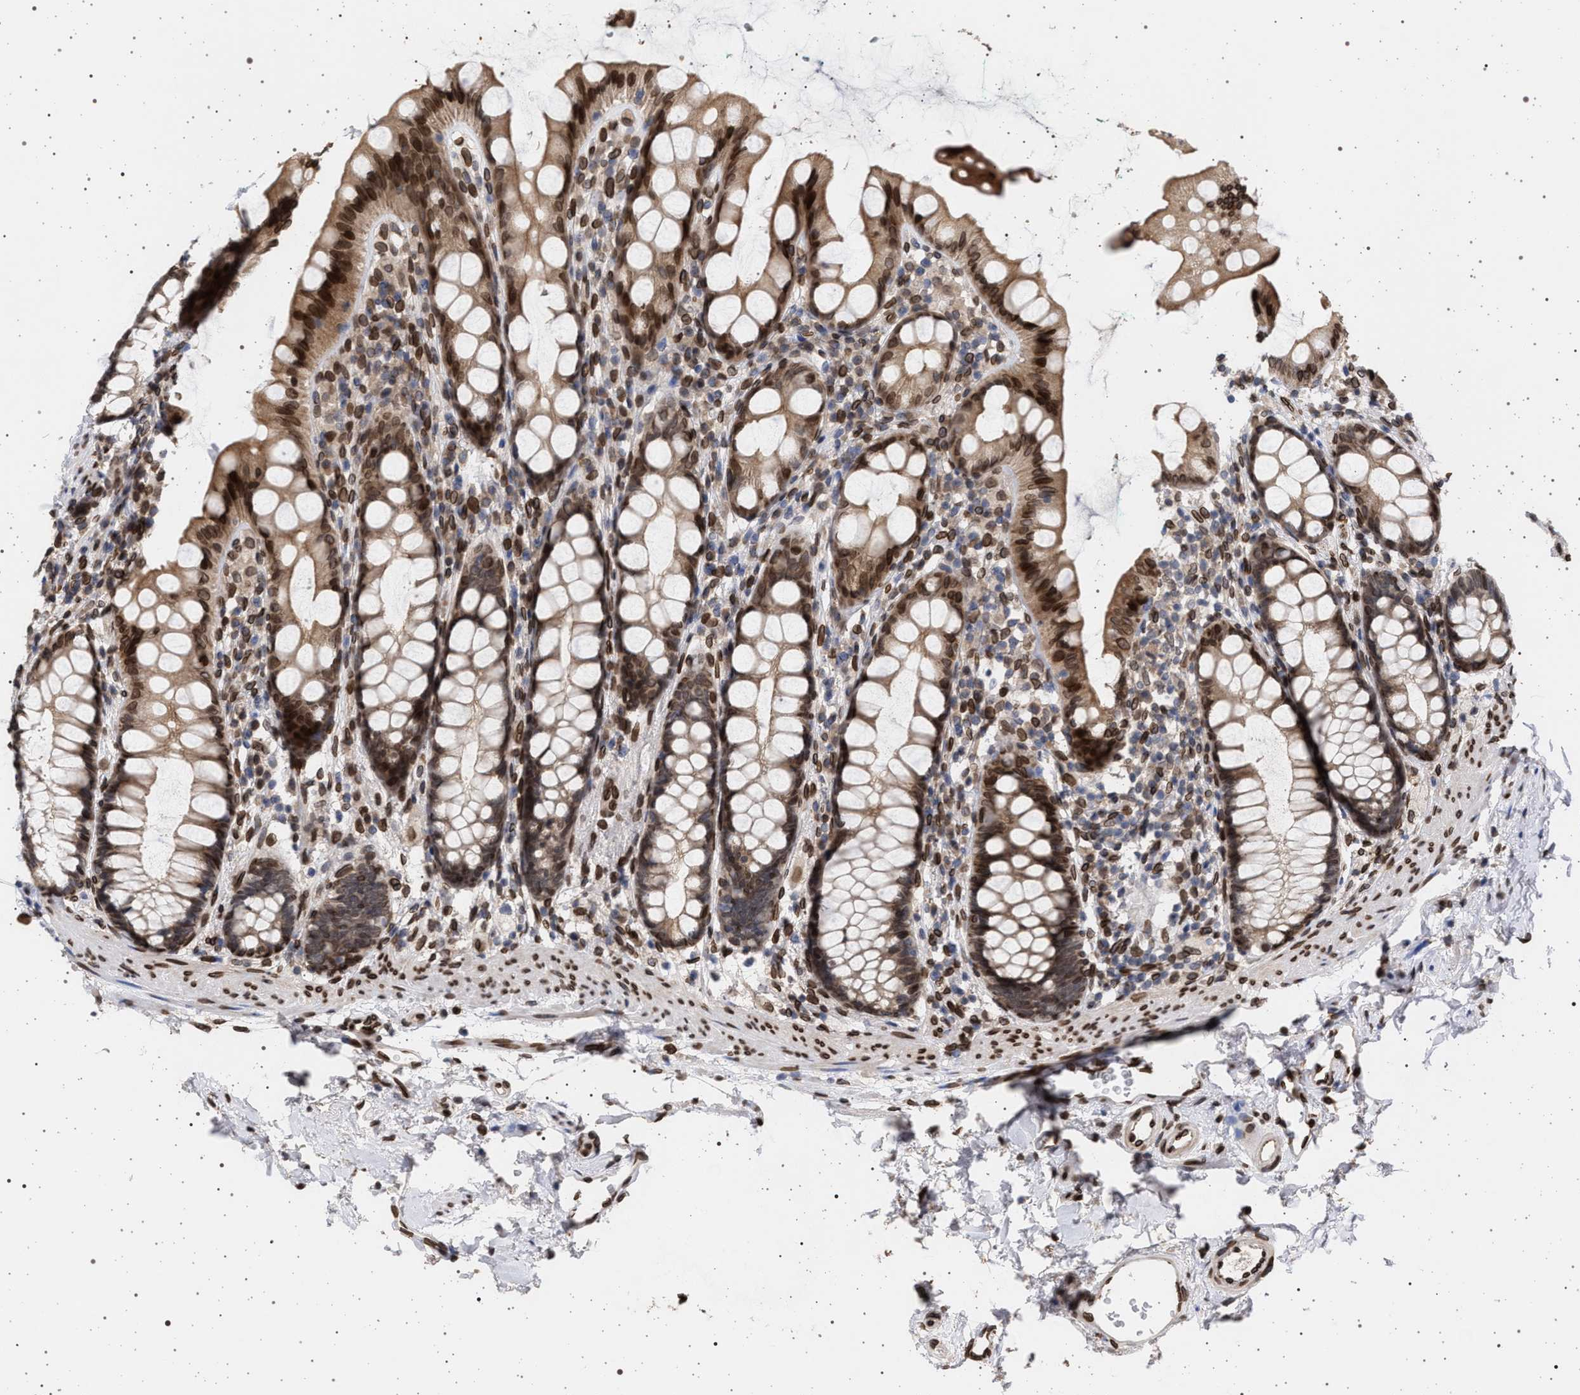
{"staining": {"intensity": "moderate", "quantity": ">75%", "location": "cytoplasmic/membranous,nuclear"}, "tissue": "rectum", "cell_type": "Glandular cells", "image_type": "normal", "snomed": [{"axis": "morphology", "description": "Normal tissue, NOS"}, {"axis": "topography", "description": "Rectum"}], "caption": "IHC of unremarkable rectum displays medium levels of moderate cytoplasmic/membranous,nuclear expression in about >75% of glandular cells. The protein of interest is stained brown, and the nuclei are stained in blue (DAB (3,3'-diaminobenzidine) IHC with brightfield microscopy, high magnification).", "gene": "ING2", "patient": {"sex": "female", "age": 65}}